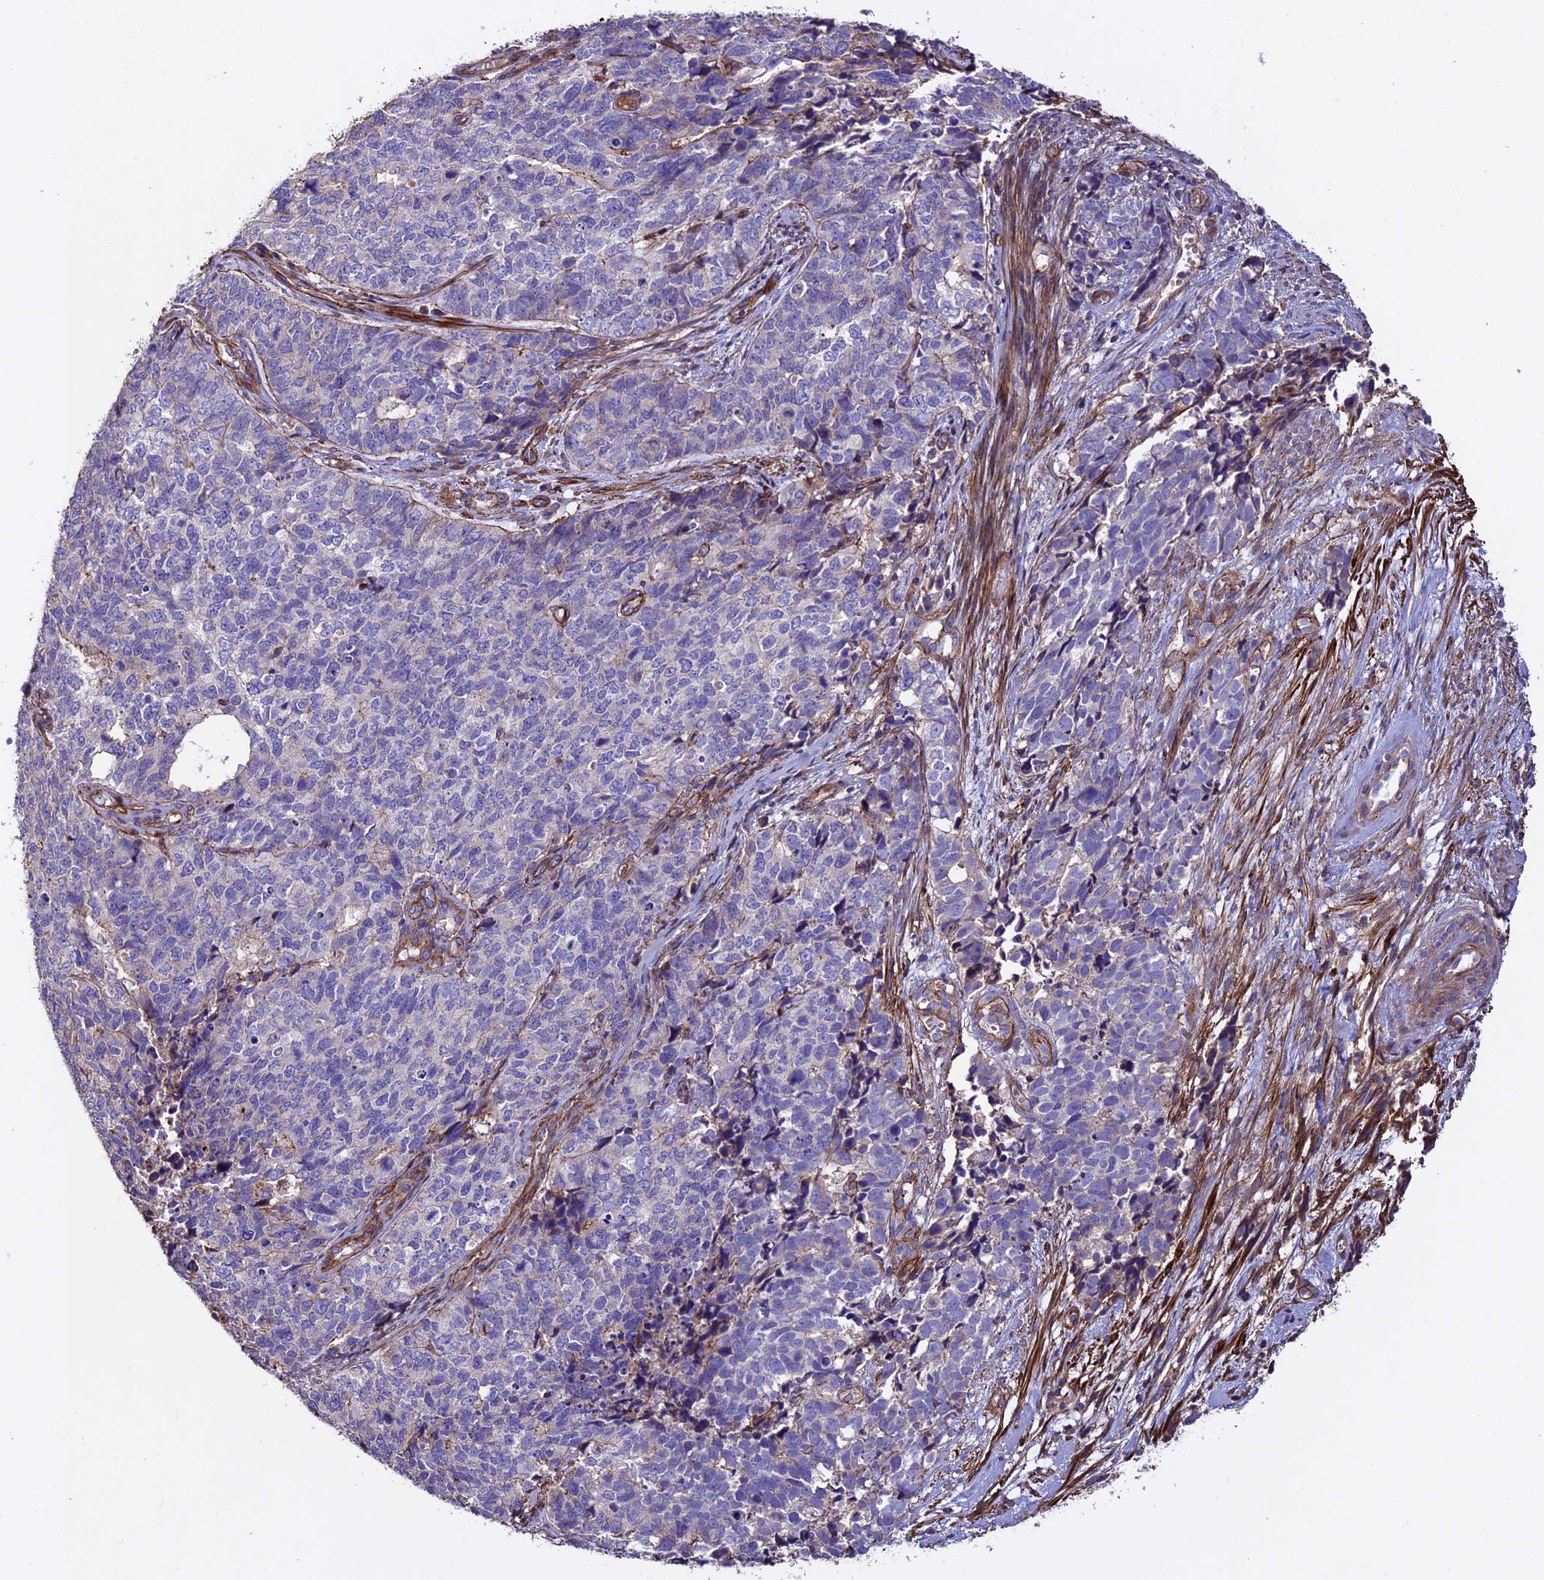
{"staining": {"intensity": "negative", "quantity": "none", "location": "none"}, "tissue": "cervical cancer", "cell_type": "Tumor cells", "image_type": "cancer", "snomed": [{"axis": "morphology", "description": "Squamous cell carcinoma, NOS"}, {"axis": "topography", "description": "Cervix"}], "caption": "The immunohistochemistry (IHC) micrograph has no significant staining in tumor cells of cervical squamous cell carcinoma tissue. (DAB (3,3'-diaminobenzidine) immunohistochemistry (IHC), high magnification).", "gene": "EVA1B", "patient": {"sex": "female", "age": 63}}